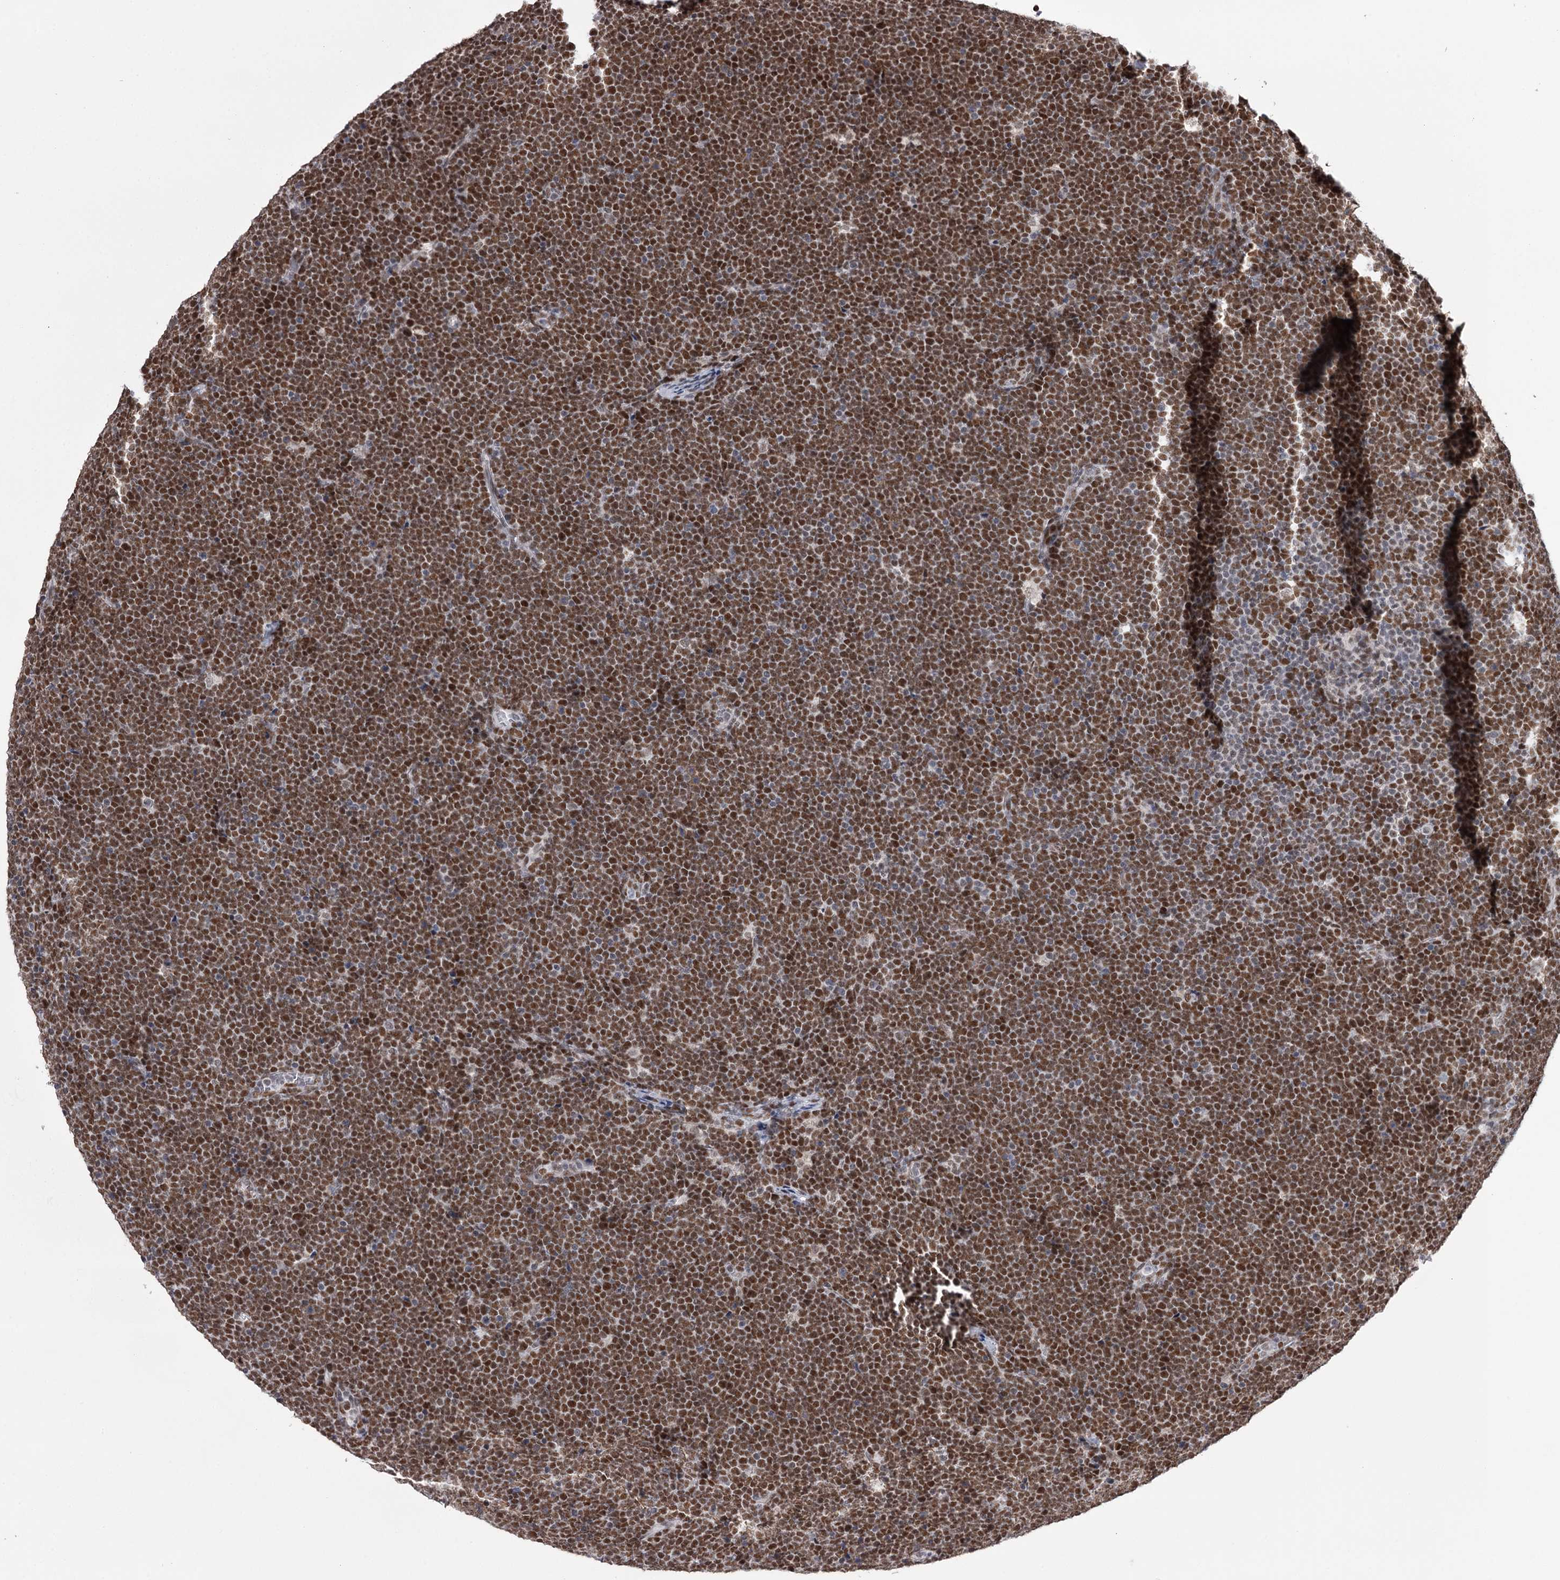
{"staining": {"intensity": "strong", "quantity": ">75%", "location": "nuclear"}, "tissue": "lymphoma", "cell_type": "Tumor cells", "image_type": "cancer", "snomed": [{"axis": "morphology", "description": "Malignant lymphoma, non-Hodgkin's type, High grade"}, {"axis": "topography", "description": "Lymph node"}], "caption": "This micrograph displays IHC staining of malignant lymphoma, non-Hodgkin's type (high-grade), with high strong nuclear expression in approximately >75% of tumor cells.", "gene": "TTC33", "patient": {"sex": "male", "age": 13}}